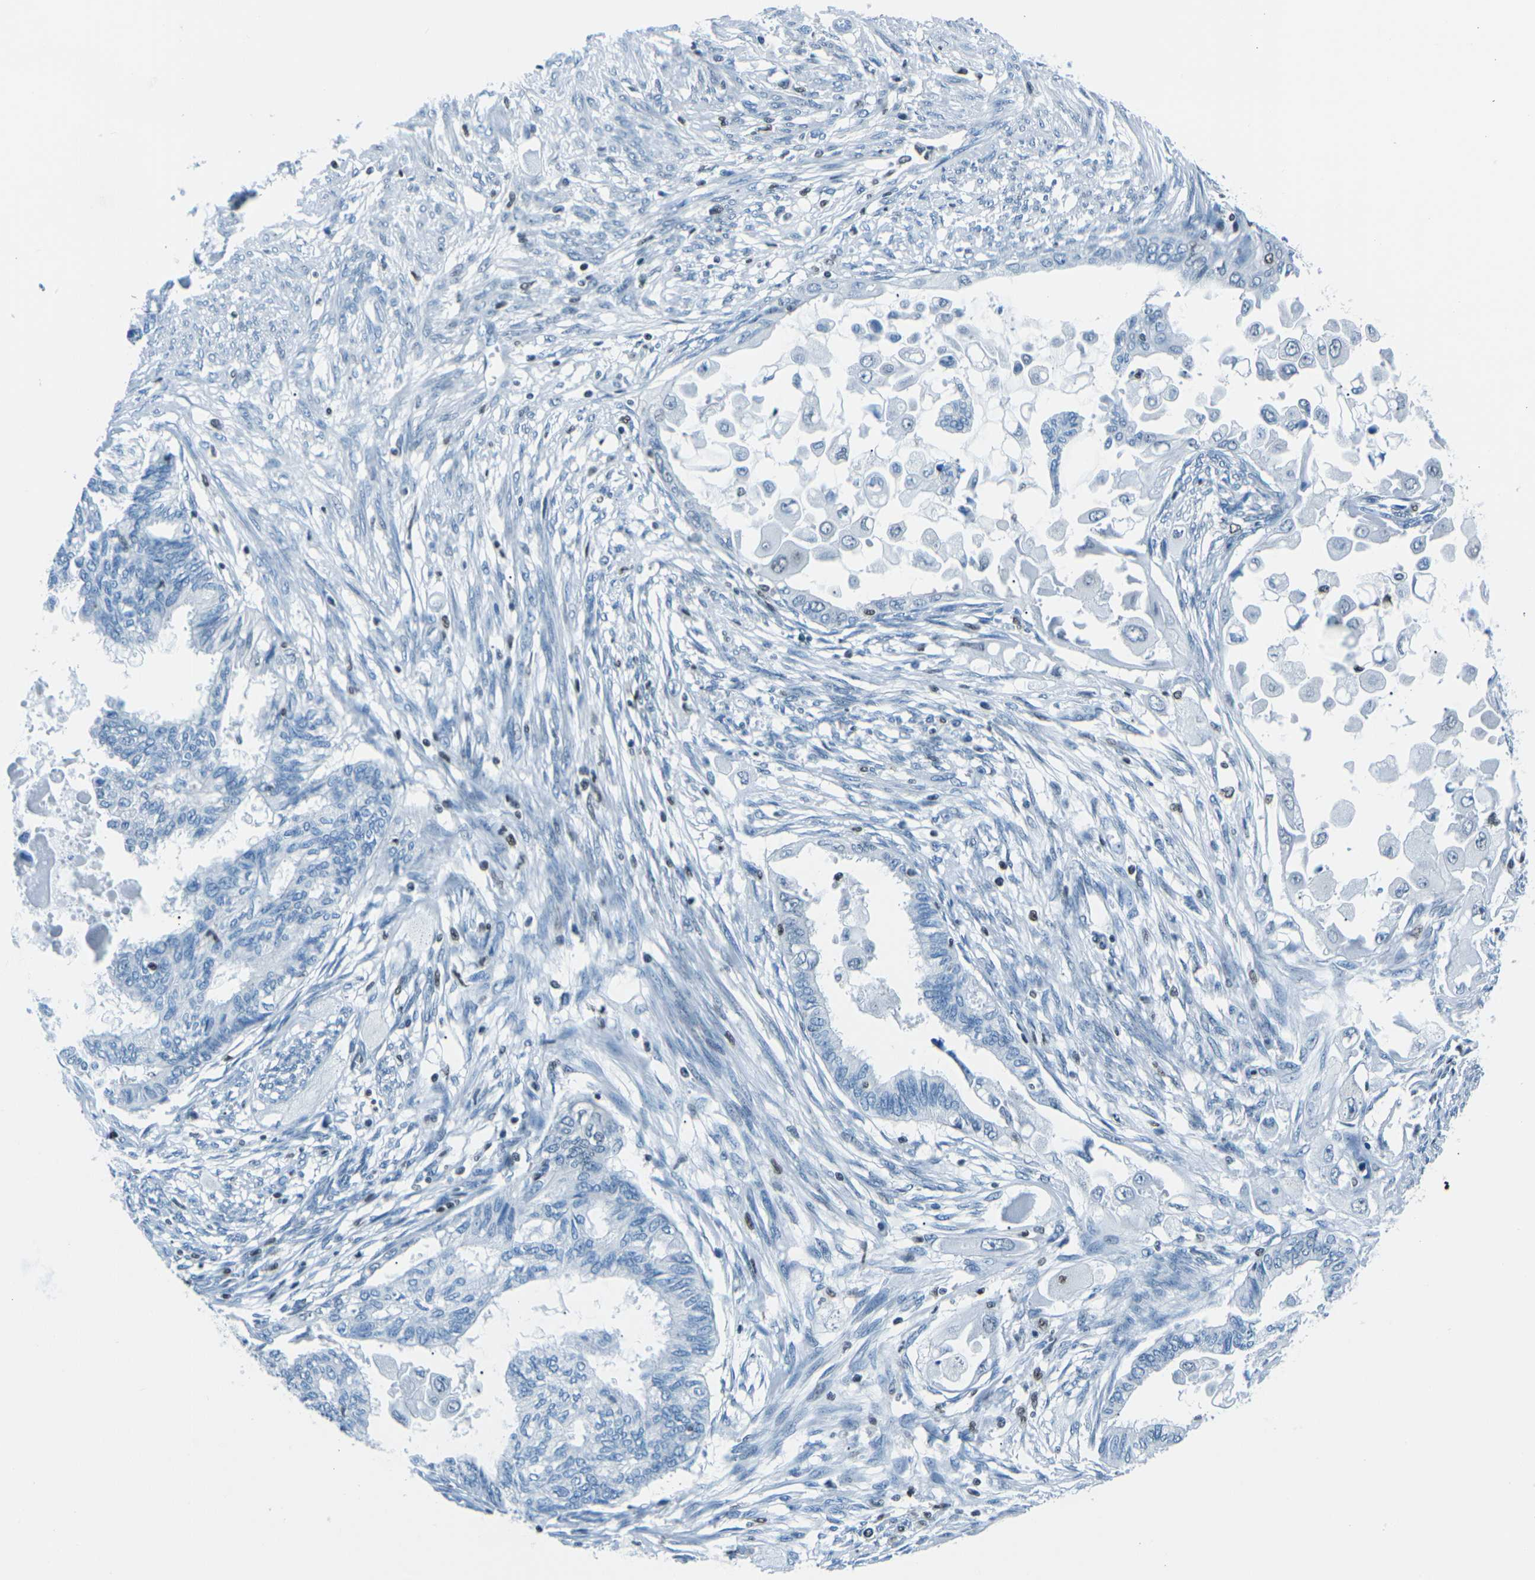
{"staining": {"intensity": "negative", "quantity": "none", "location": "none"}, "tissue": "cervical cancer", "cell_type": "Tumor cells", "image_type": "cancer", "snomed": [{"axis": "morphology", "description": "Normal tissue, NOS"}, {"axis": "morphology", "description": "Adenocarcinoma, NOS"}, {"axis": "topography", "description": "Cervix"}, {"axis": "topography", "description": "Endometrium"}], "caption": "Immunohistochemical staining of cervical adenocarcinoma shows no significant expression in tumor cells. (DAB immunohistochemistry (IHC) visualized using brightfield microscopy, high magnification).", "gene": "CELF2", "patient": {"sex": "female", "age": 86}}